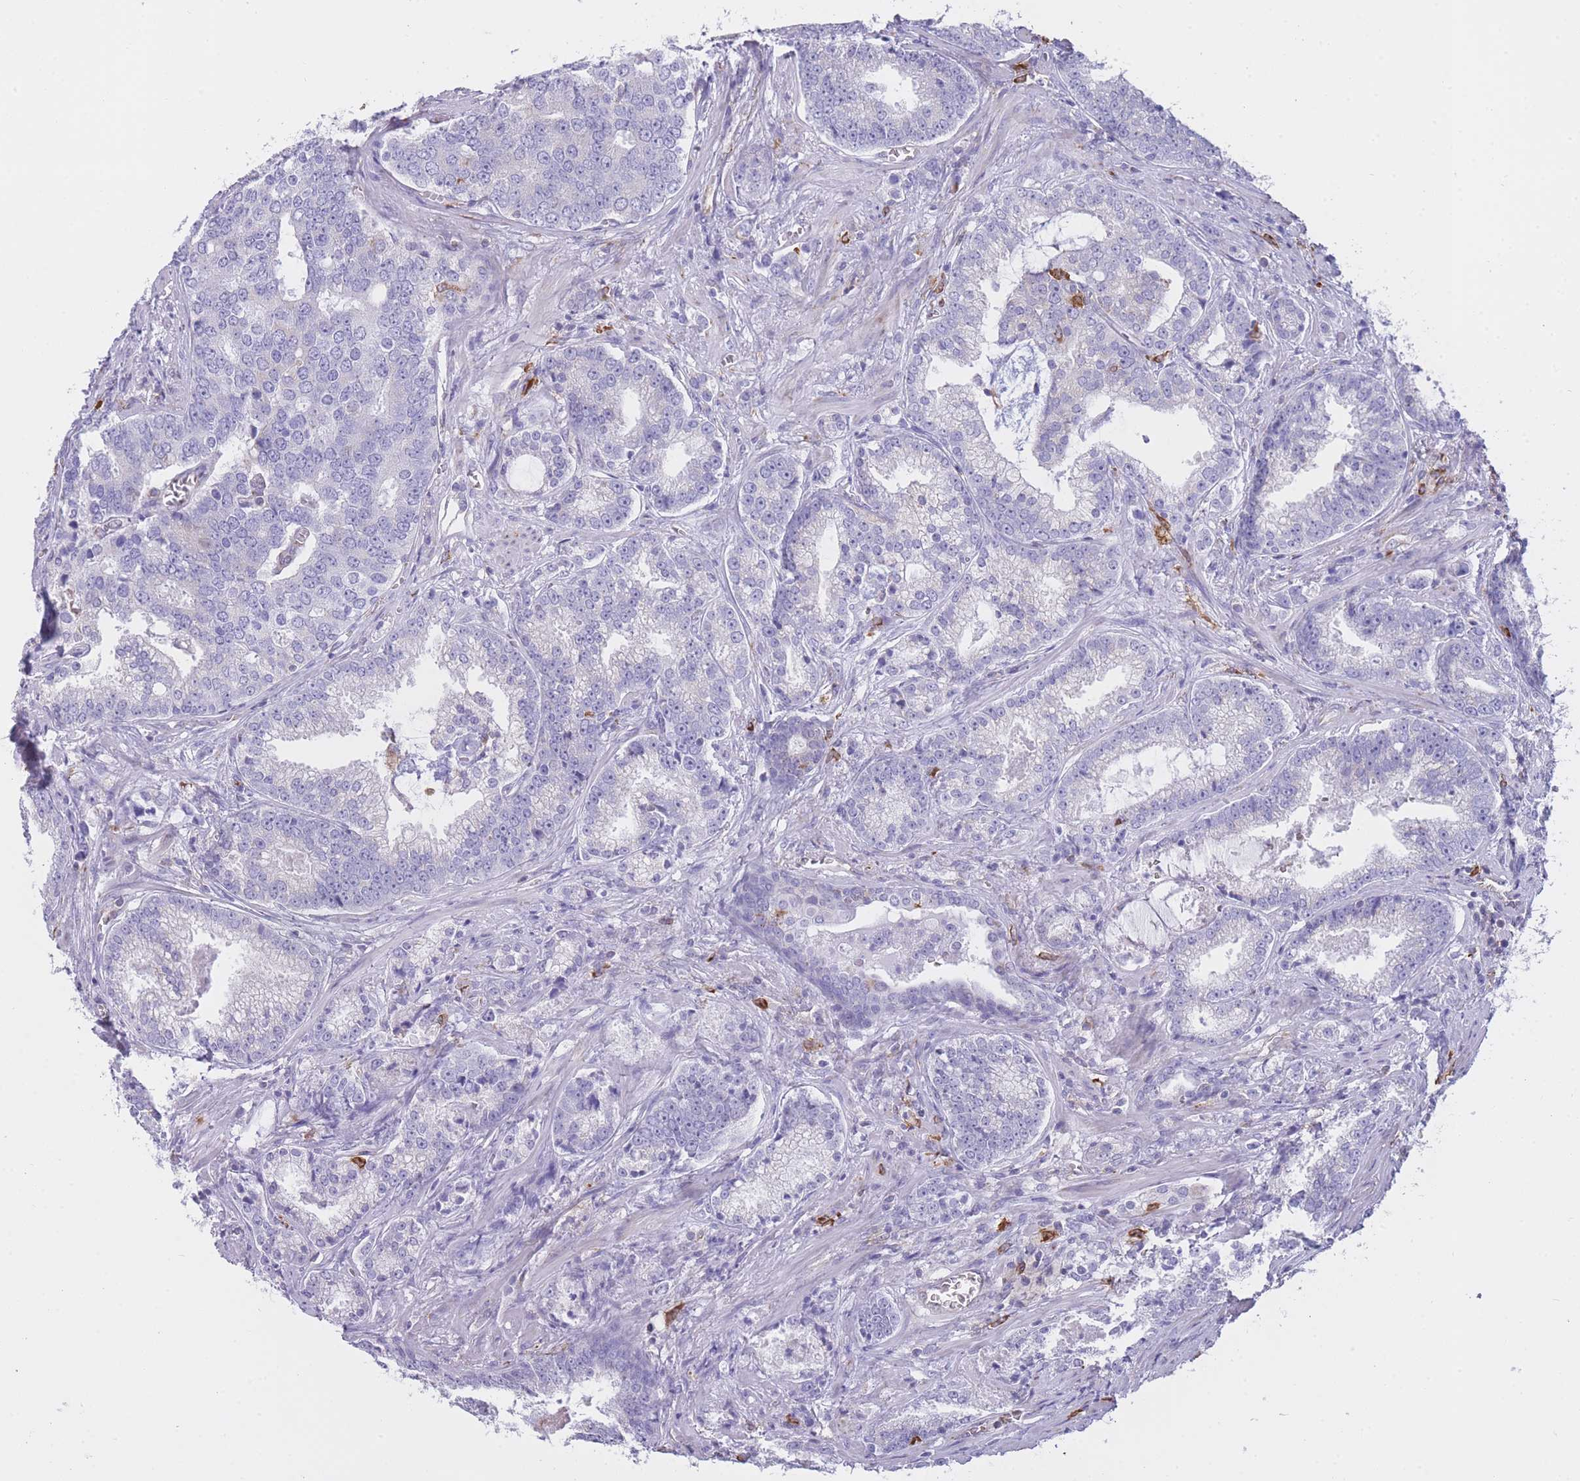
{"staining": {"intensity": "negative", "quantity": "none", "location": "none"}, "tissue": "prostate cancer", "cell_type": "Tumor cells", "image_type": "cancer", "snomed": [{"axis": "morphology", "description": "Adenocarcinoma, High grade"}, {"axis": "topography", "description": "Prostate"}], "caption": "Immunohistochemistry histopathology image of neoplastic tissue: human prostate cancer stained with DAB (3,3'-diaminobenzidine) displays no significant protein positivity in tumor cells.", "gene": "ZNF662", "patient": {"sex": "male", "age": 67}}